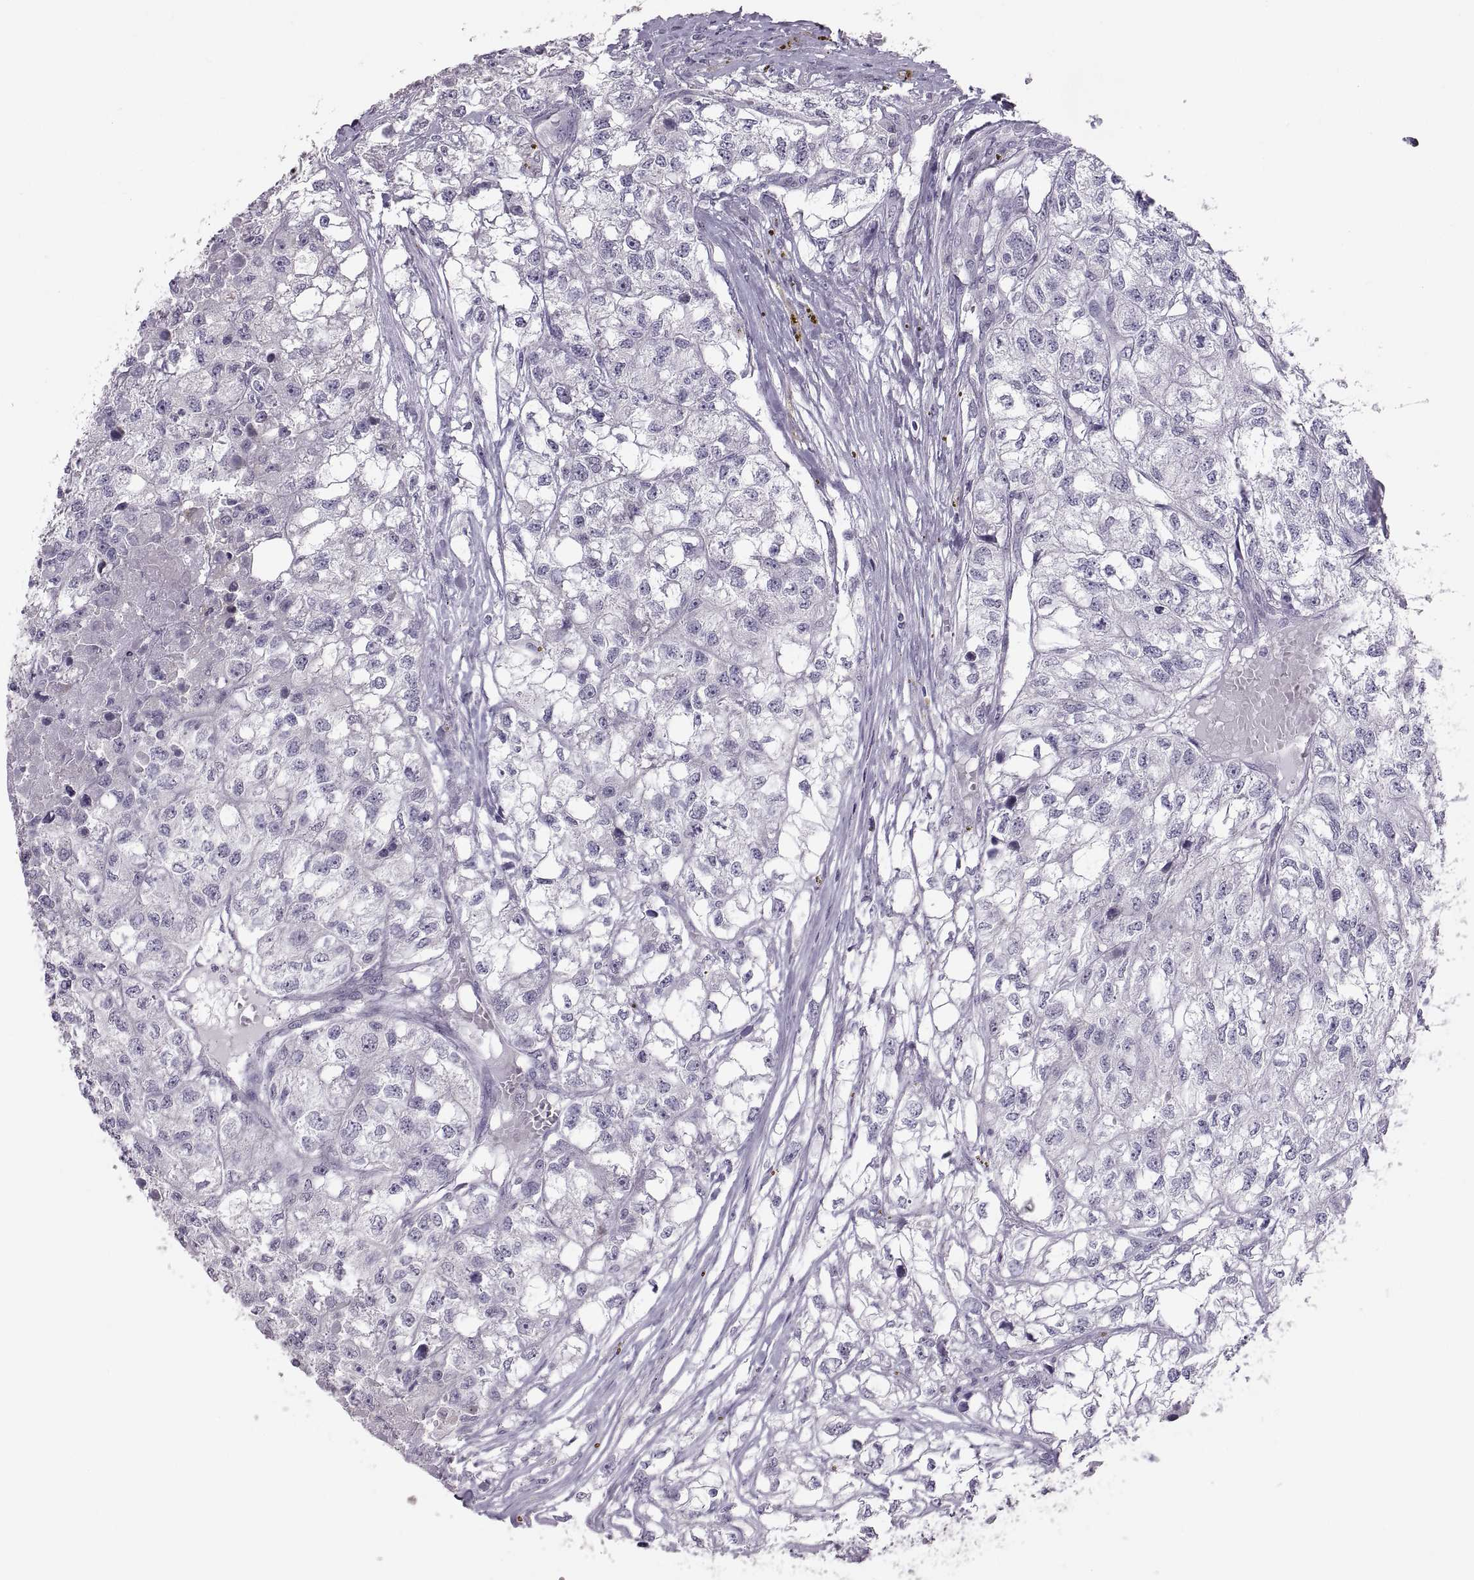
{"staining": {"intensity": "negative", "quantity": "none", "location": "none"}, "tissue": "renal cancer", "cell_type": "Tumor cells", "image_type": "cancer", "snomed": [{"axis": "morphology", "description": "Adenocarcinoma, NOS"}, {"axis": "topography", "description": "Kidney"}], "caption": "This is an immunohistochemistry histopathology image of human renal adenocarcinoma. There is no positivity in tumor cells.", "gene": "SPACDR", "patient": {"sex": "male", "age": 56}}